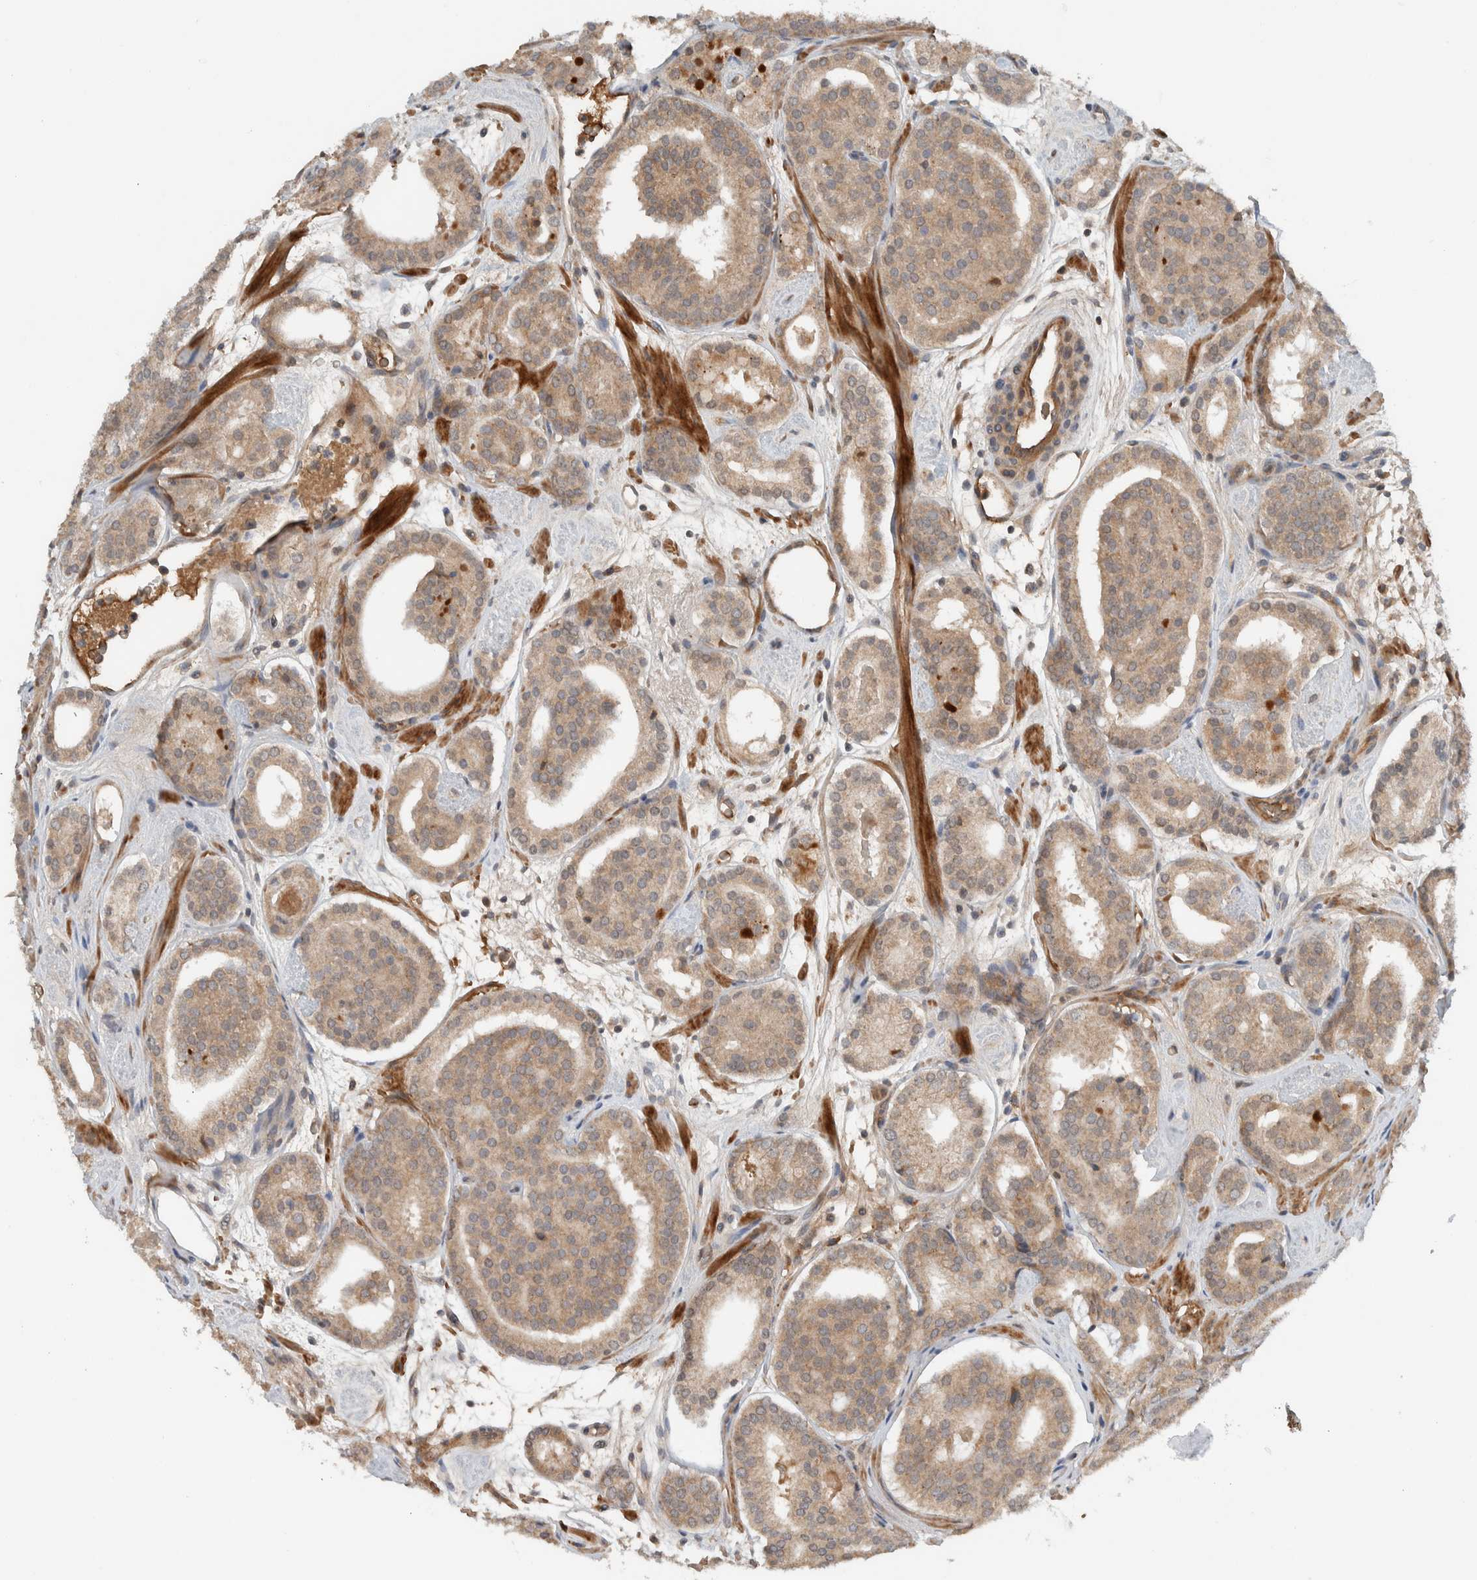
{"staining": {"intensity": "weak", "quantity": ">75%", "location": "cytoplasmic/membranous"}, "tissue": "prostate cancer", "cell_type": "Tumor cells", "image_type": "cancer", "snomed": [{"axis": "morphology", "description": "Adenocarcinoma, Low grade"}, {"axis": "topography", "description": "Prostate"}], "caption": "The image displays a brown stain indicating the presence of a protein in the cytoplasmic/membranous of tumor cells in prostate cancer. The staining was performed using DAB (3,3'-diaminobenzidine), with brown indicating positive protein expression. Nuclei are stained blue with hematoxylin.", "gene": "ARMC7", "patient": {"sex": "male", "age": 69}}